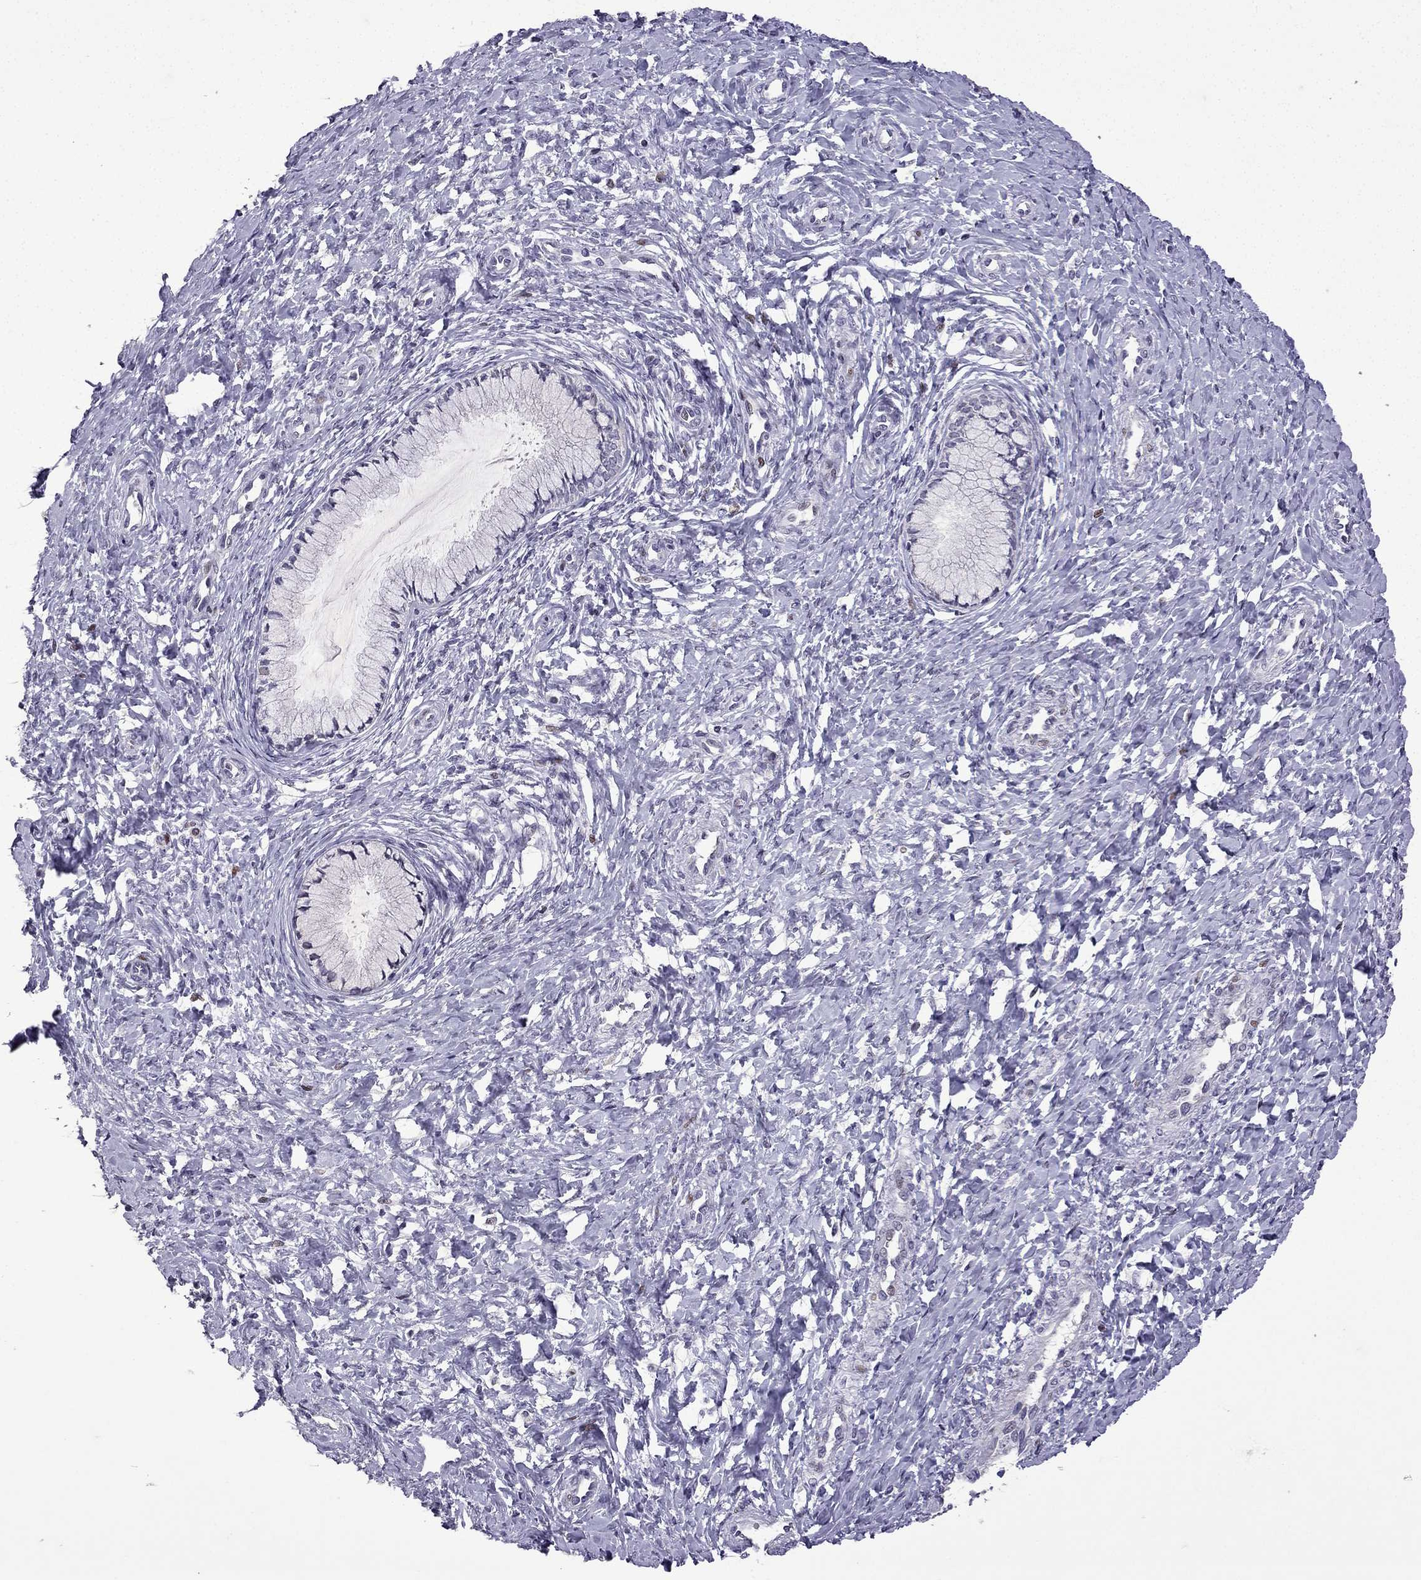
{"staining": {"intensity": "negative", "quantity": "none", "location": "none"}, "tissue": "cervix", "cell_type": "Glandular cells", "image_type": "normal", "snomed": [{"axis": "morphology", "description": "Normal tissue, NOS"}, {"axis": "topography", "description": "Cervix"}], "caption": "This photomicrograph is of normal cervix stained with immunohistochemistry (IHC) to label a protein in brown with the nuclei are counter-stained blue. There is no expression in glandular cells. (DAB (3,3'-diaminobenzidine) immunohistochemistry (IHC) with hematoxylin counter stain).", "gene": "TTN", "patient": {"sex": "female", "age": 37}}